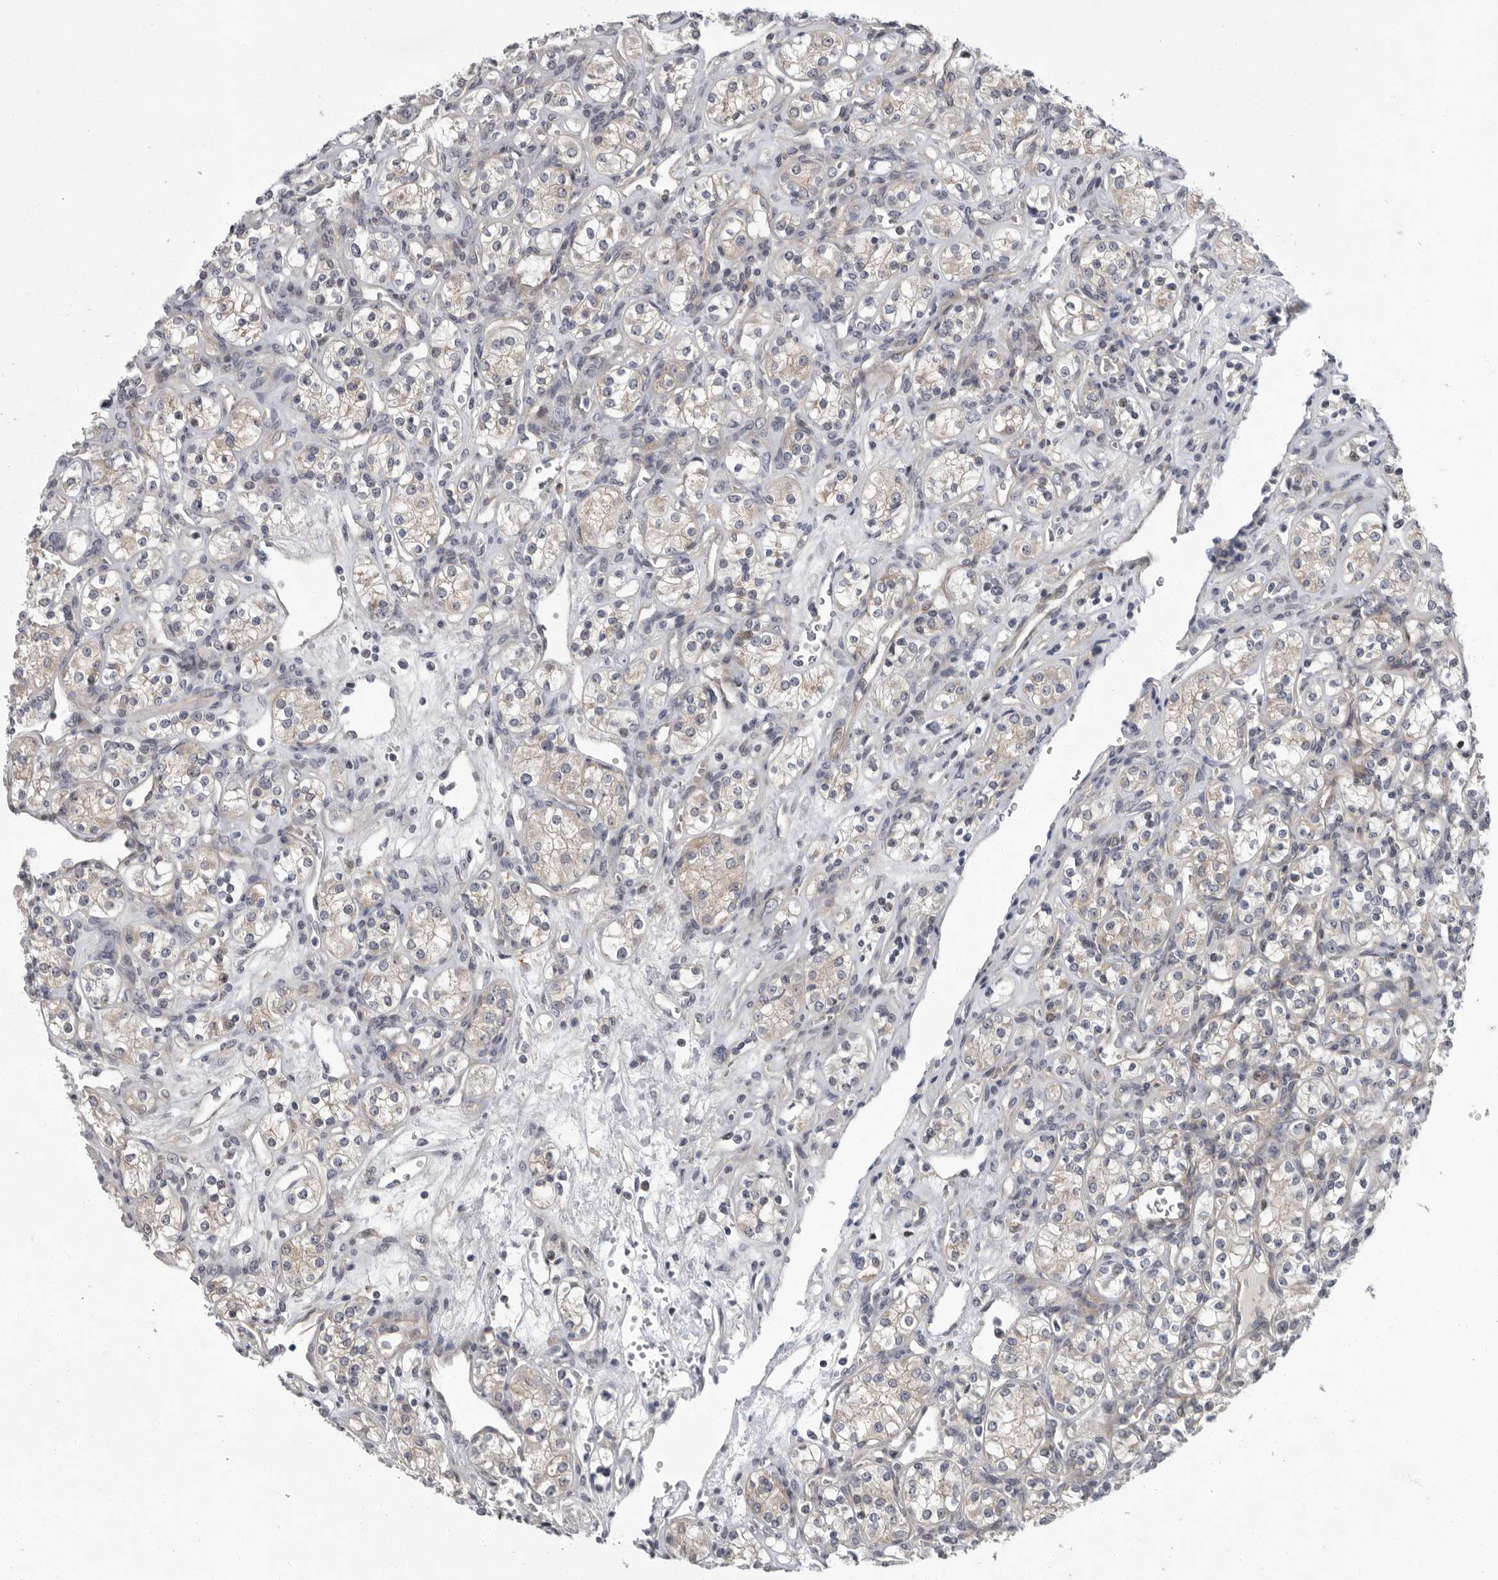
{"staining": {"intensity": "negative", "quantity": "none", "location": "none"}, "tissue": "renal cancer", "cell_type": "Tumor cells", "image_type": "cancer", "snomed": [{"axis": "morphology", "description": "Adenocarcinoma, NOS"}, {"axis": "topography", "description": "Kidney"}], "caption": "An immunohistochemistry (IHC) micrograph of renal cancer (adenocarcinoma) is shown. There is no staining in tumor cells of renal cancer (adenocarcinoma). The staining is performed using DAB brown chromogen with nuclei counter-stained in using hematoxylin.", "gene": "PDE7A", "patient": {"sex": "male", "age": 77}}